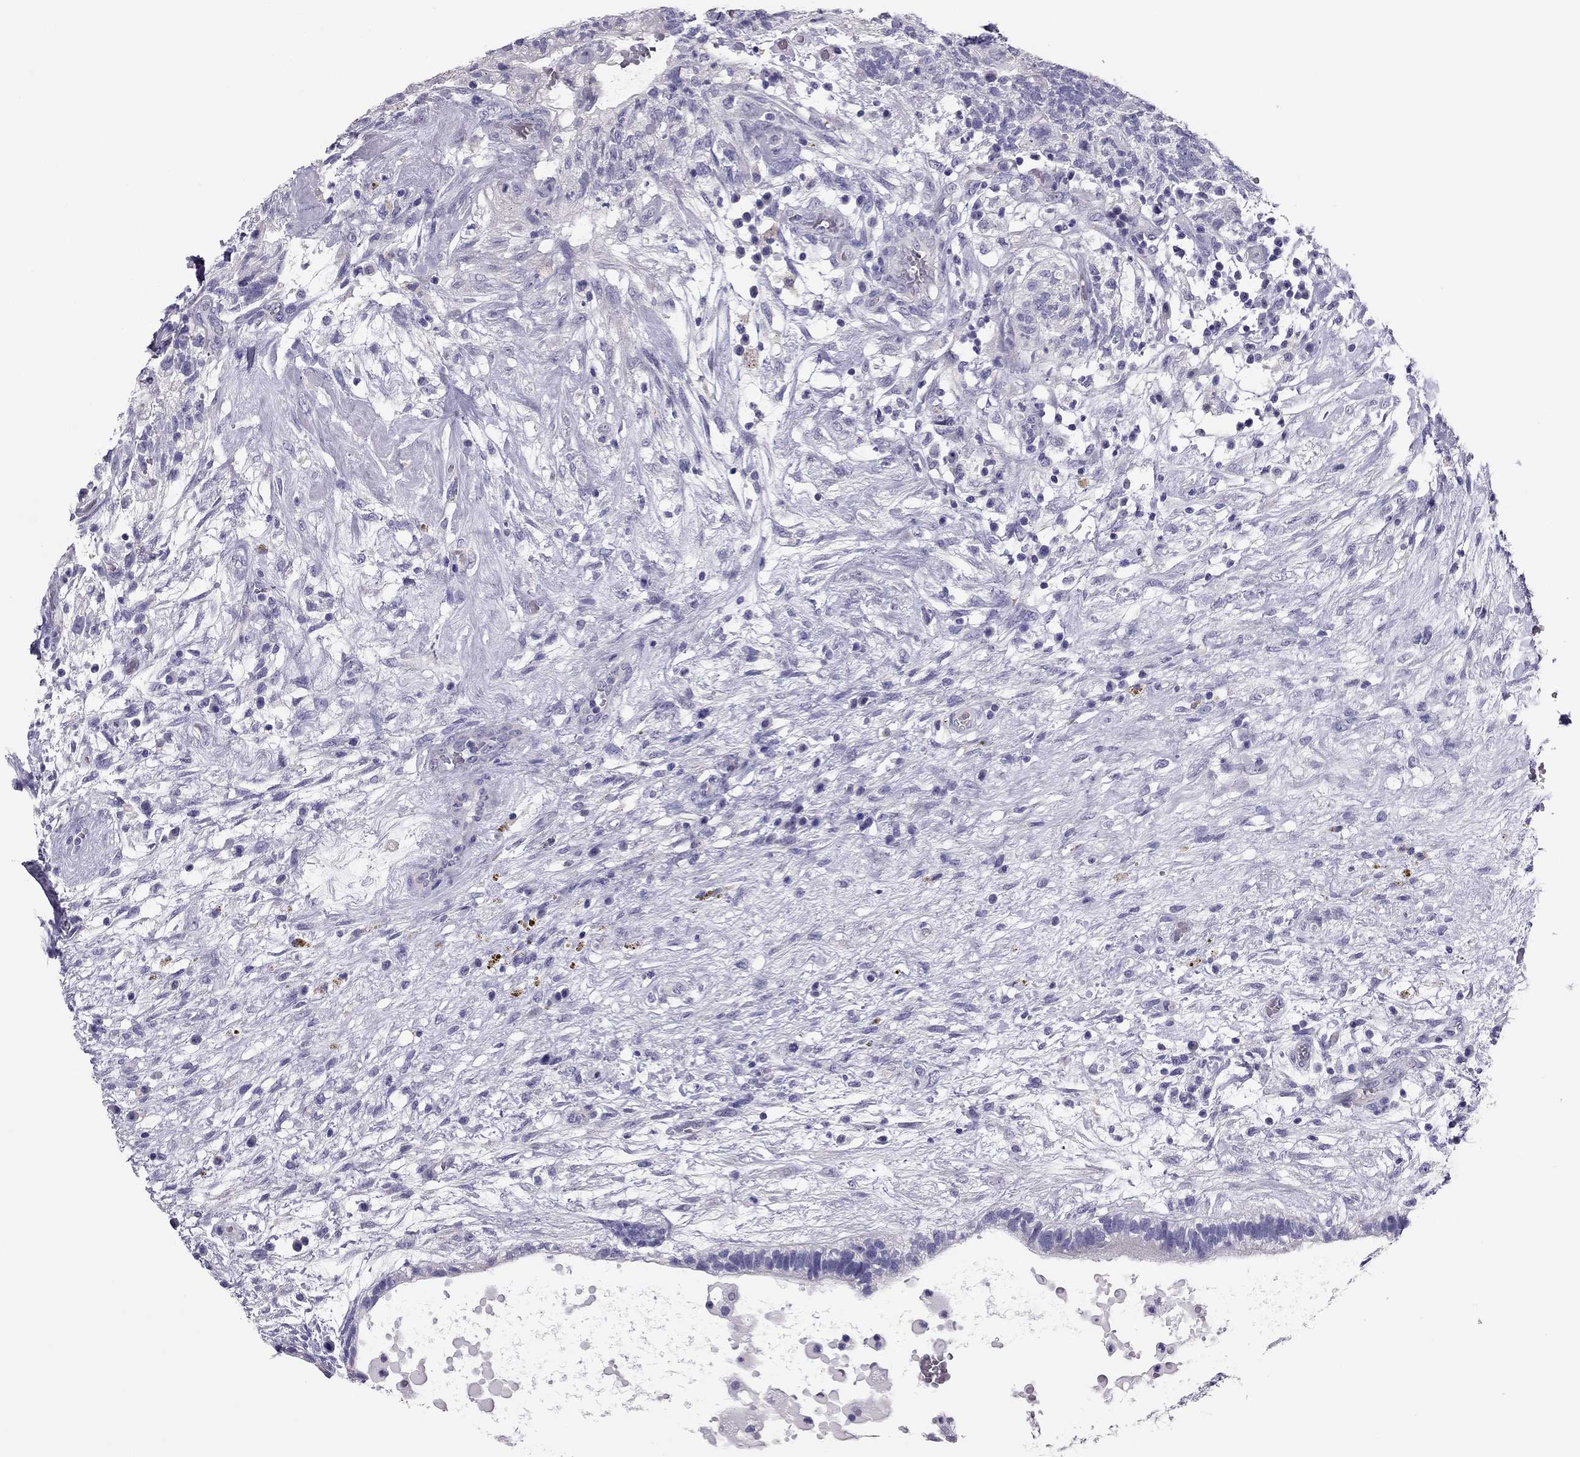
{"staining": {"intensity": "negative", "quantity": "none", "location": "none"}, "tissue": "testis cancer", "cell_type": "Tumor cells", "image_type": "cancer", "snomed": [{"axis": "morphology", "description": "Normal tissue, NOS"}, {"axis": "morphology", "description": "Carcinoma, Embryonal, NOS"}, {"axis": "topography", "description": "Testis"}, {"axis": "topography", "description": "Epididymis"}], "caption": "Immunohistochemistry (IHC) photomicrograph of neoplastic tissue: human testis cancer (embryonal carcinoma) stained with DAB (3,3'-diaminobenzidine) reveals no significant protein expression in tumor cells.", "gene": "PDE6A", "patient": {"sex": "male", "age": 32}}